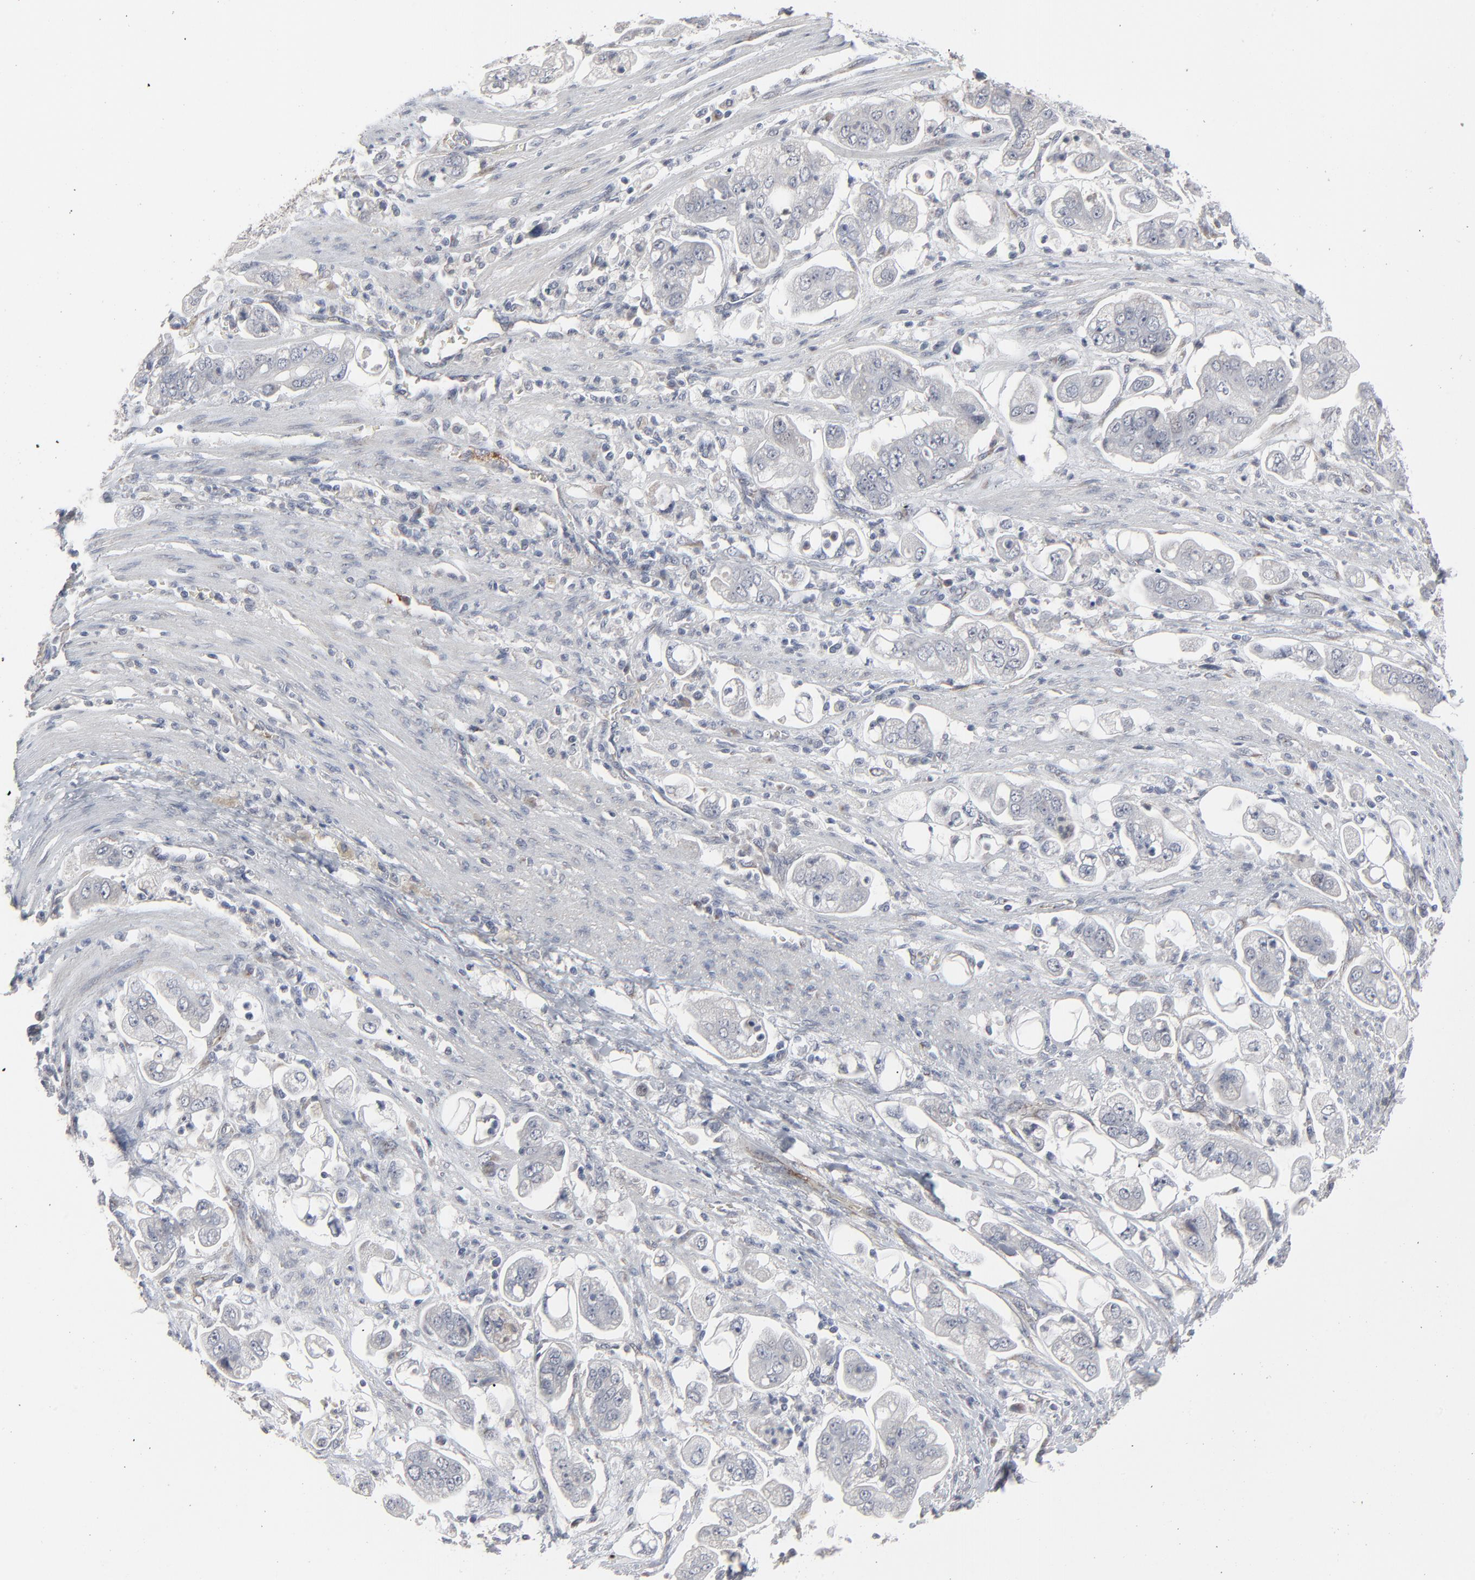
{"staining": {"intensity": "negative", "quantity": "none", "location": "none"}, "tissue": "stomach cancer", "cell_type": "Tumor cells", "image_type": "cancer", "snomed": [{"axis": "morphology", "description": "Adenocarcinoma, NOS"}, {"axis": "topography", "description": "Stomach"}], "caption": "A micrograph of stomach cancer (adenocarcinoma) stained for a protein displays no brown staining in tumor cells.", "gene": "JAM3", "patient": {"sex": "male", "age": 62}}